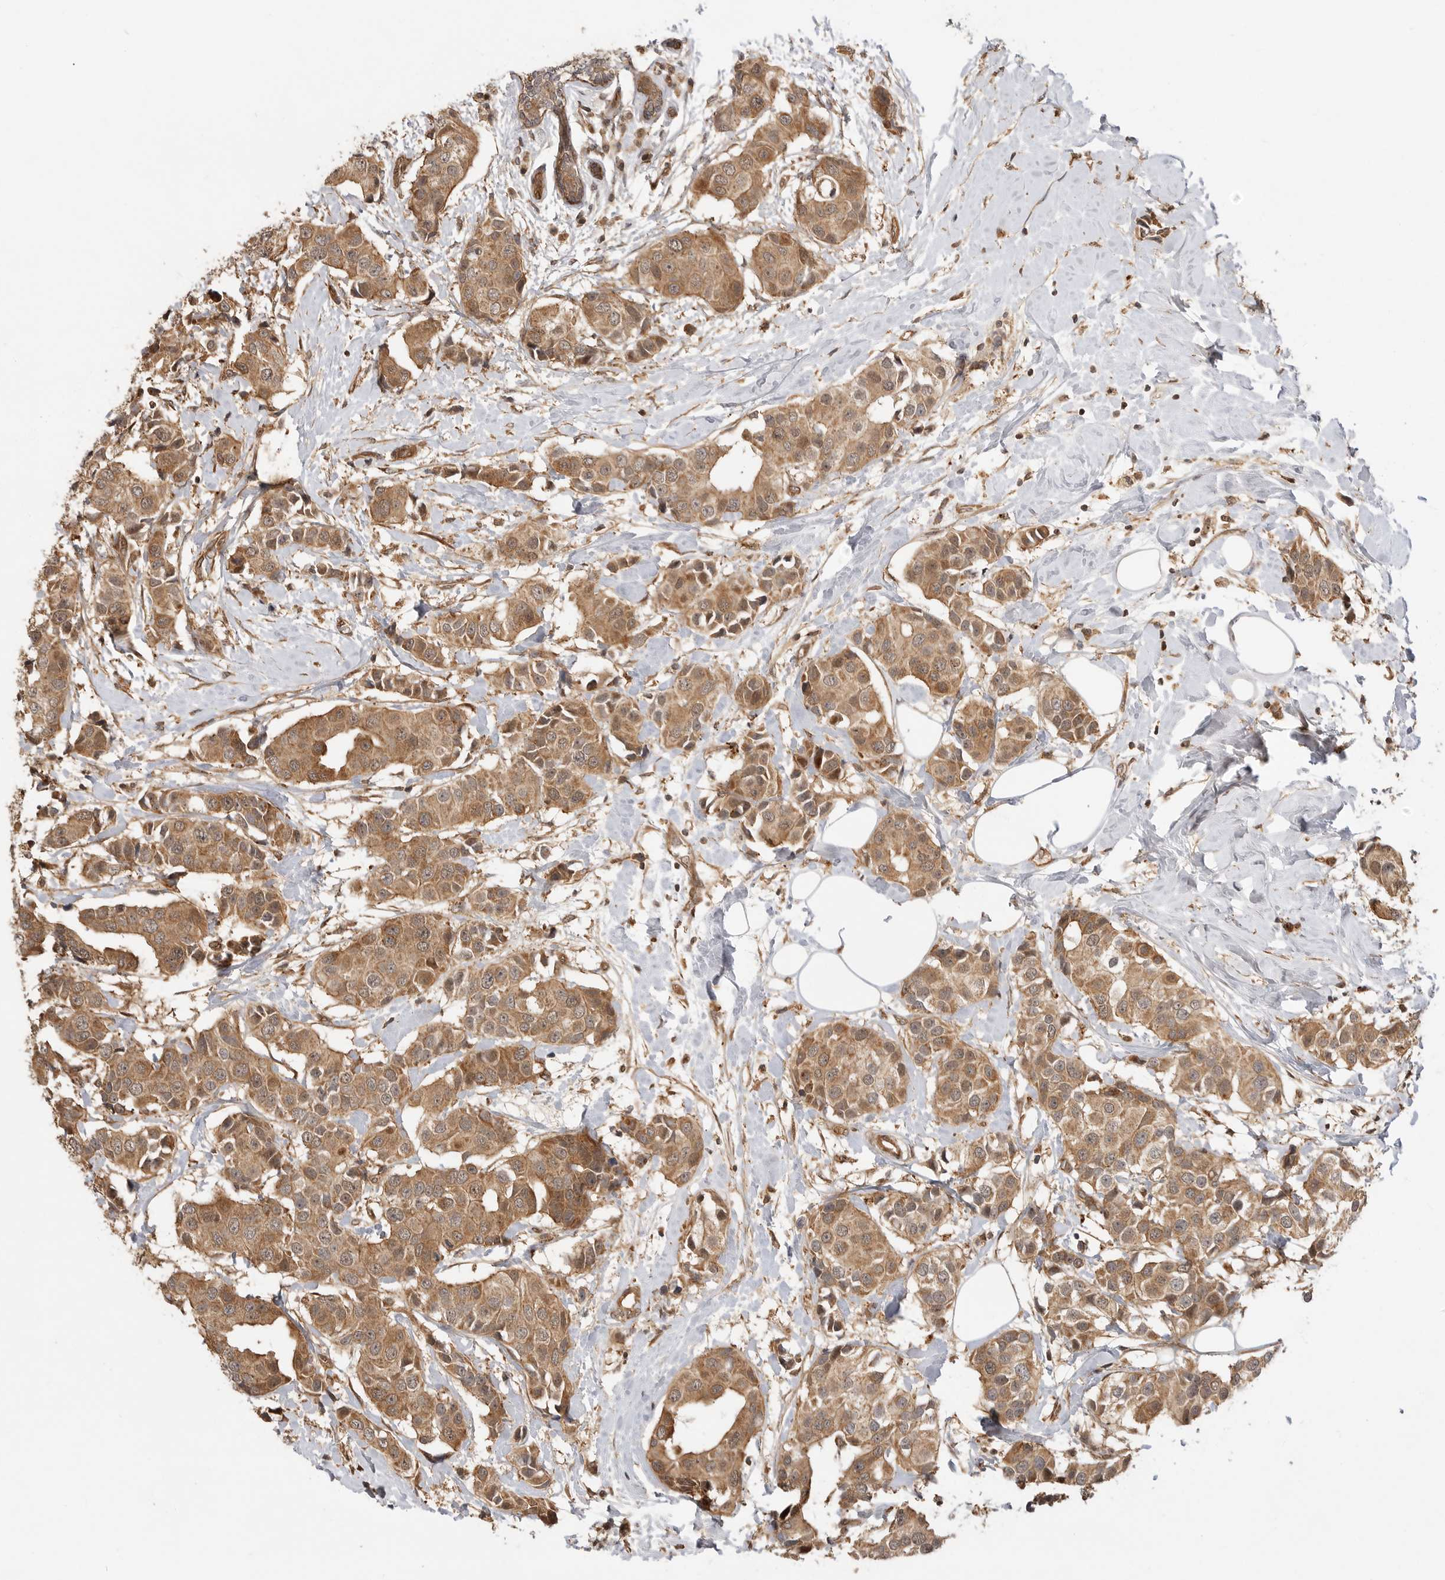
{"staining": {"intensity": "moderate", "quantity": ">75%", "location": "cytoplasmic/membranous"}, "tissue": "breast cancer", "cell_type": "Tumor cells", "image_type": "cancer", "snomed": [{"axis": "morphology", "description": "Normal tissue, NOS"}, {"axis": "morphology", "description": "Duct carcinoma"}, {"axis": "topography", "description": "Breast"}], "caption": "IHC of human breast cancer (infiltrating ductal carcinoma) shows medium levels of moderate cytoplasmic/membranous positivity in approximately >75% of tumor cells. Nuclei are stained in blue.", "gene": "ADPRS", "patient": {"sex": "female", "age": 39}}